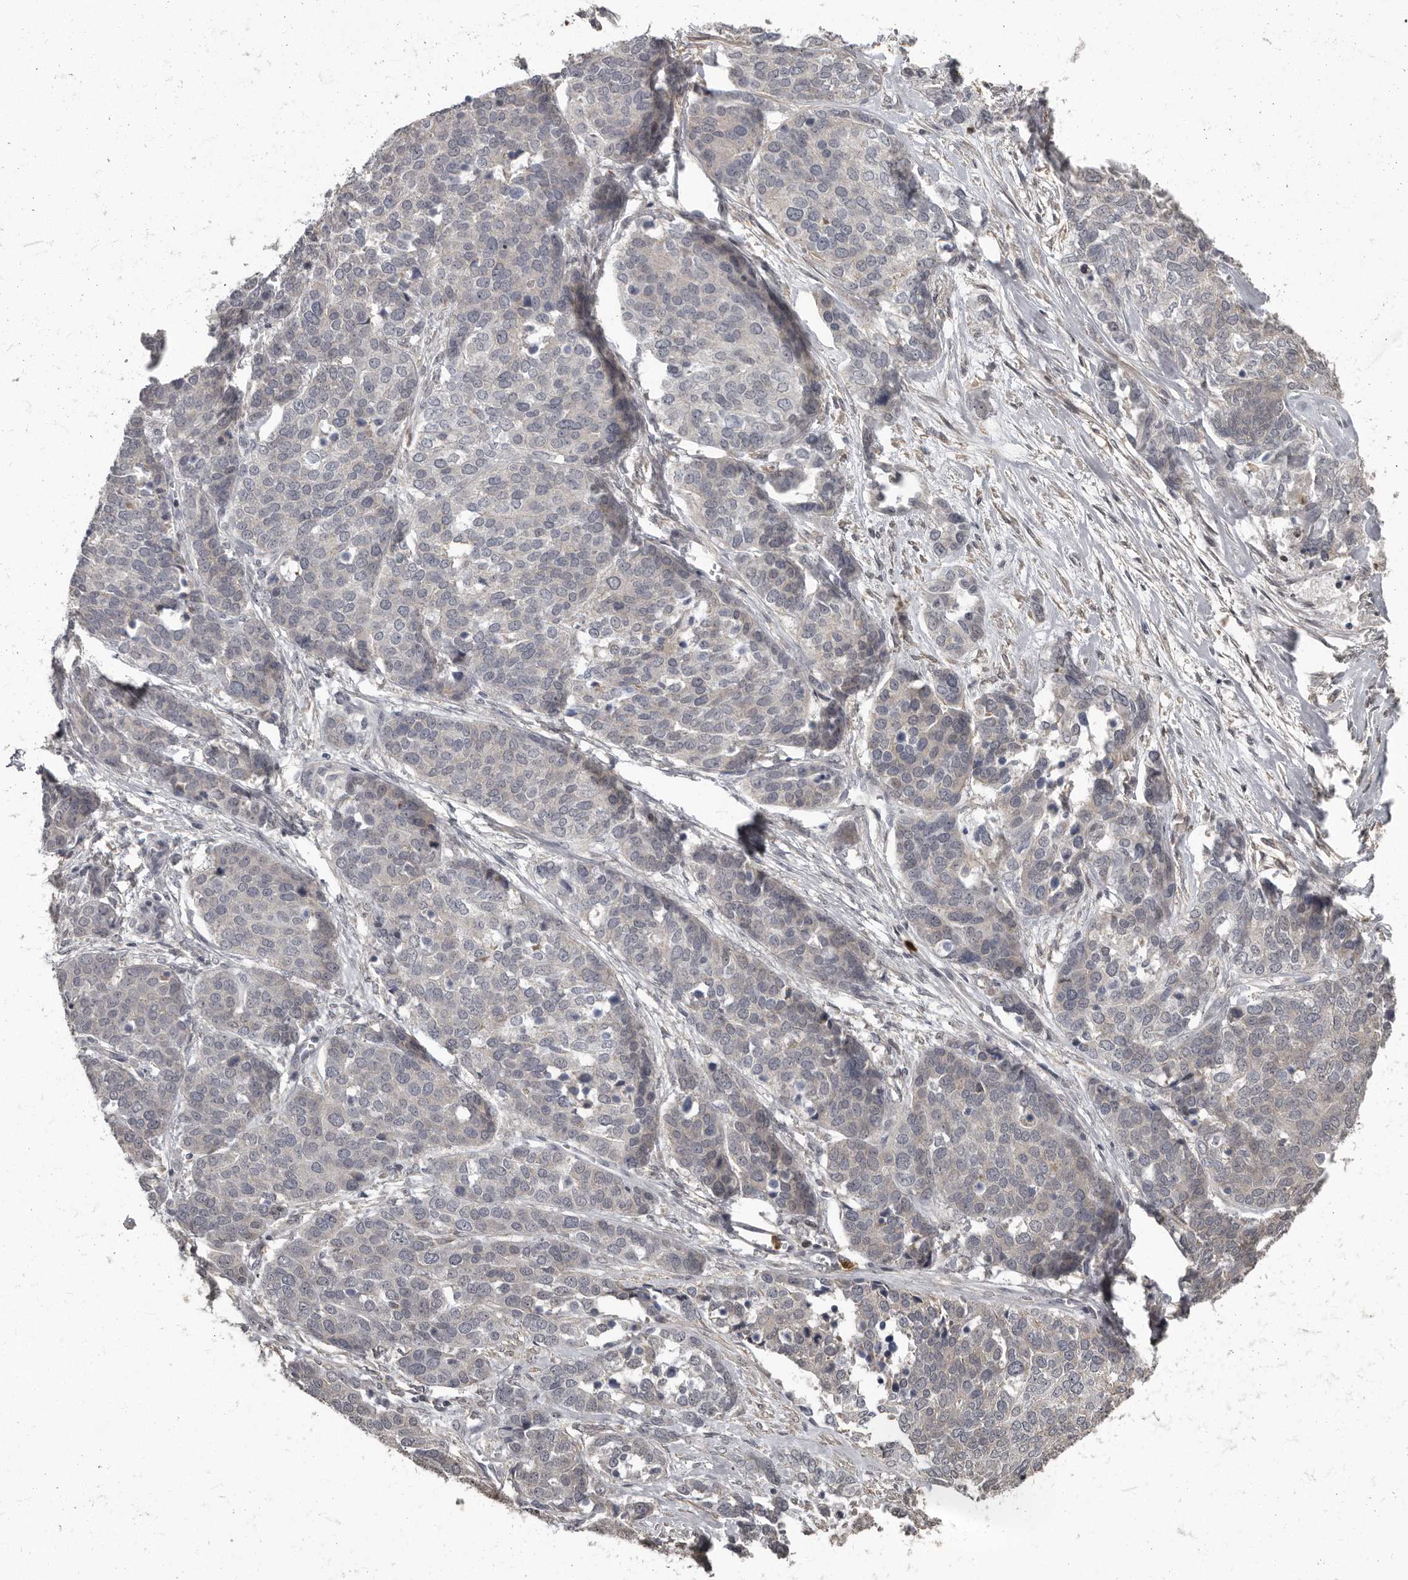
{"staining": {"intensity": "negative", "quantity": "none", "location": "none"}, "tissue": "ovarian cancer", "cell_type": "Tumor cells", "image_type": "cancer", "snomed": [{"axis": "morphology", "description": "Cystadenocarcinoma, serous, NOS"}, {"axis": "topography", "description": "Ovary"}], "caption": "An image of ovarian cancer (serous cystadenocarcinoma) stained for a protein displays no brown staining in tumor cells. (Brightfield microscopy of DAB (3,3'-diaminobenzidine) IHC at high magnification).", "gene": "GPR157", "patient": {"sex": "female", "age": 44}}